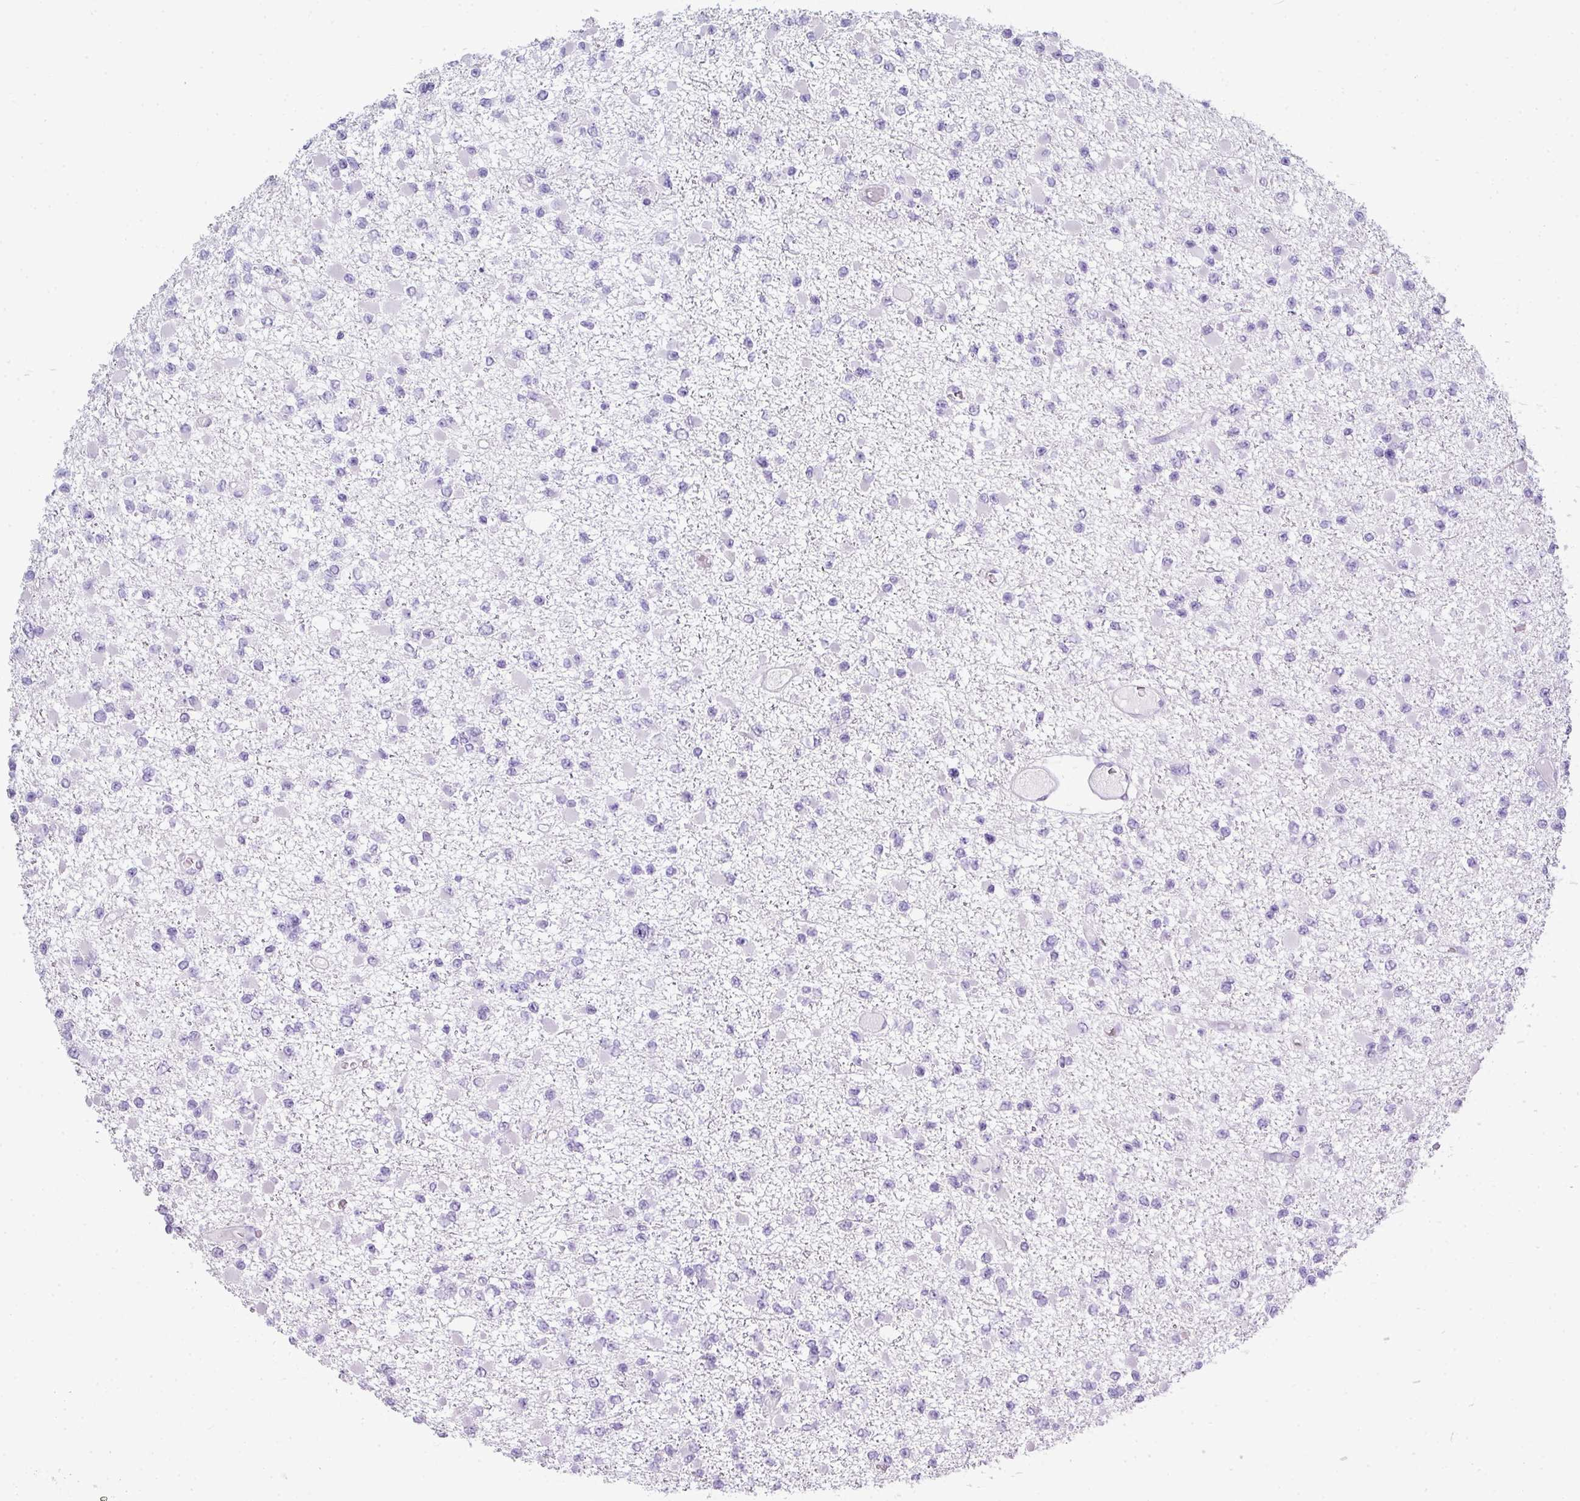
{"staining": {"intensity": "negative", "quantity": "none", "location": "none"}, "tissue": "glioma", "cell_type": "Tumor cells", "image_type": "cancer", "snomed": [{"axis": "morphology", "description": "Glioma, malignant, Low grade"}, {"axis": "topography", "description": "Brain"}], "caption": "This is an IHC photomicrograph of human glioma. There is no positivity in tumor cells.", "gene": "ZNF568", "patient": {"sex": "female", "age": 22}}